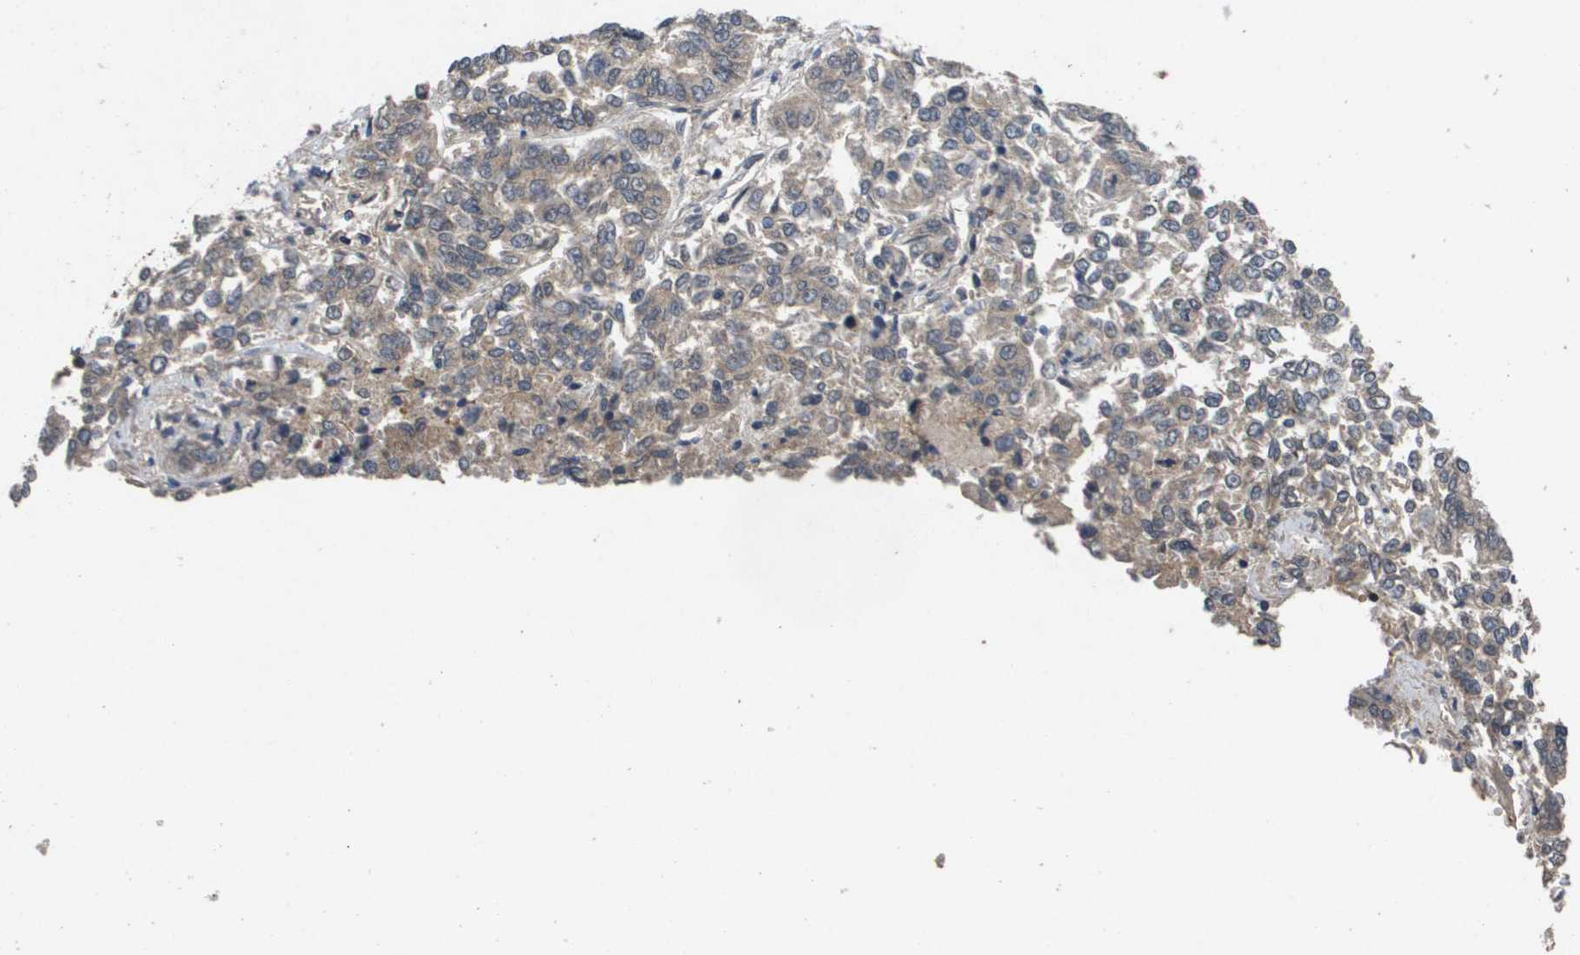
{"staining": {"intensity": "weak", "quantity": "25%-75%", "location": "cytoplasmic/membranous"}, "tissue": "lung cancer", "cell_type": "Tumor cells", "image_type": "cancer", "snomed": [{"axis": "morphology", "description": "Adenocarcinoma, NOS"}, {"axis": "topography", "description": "Lung"}], "caption": "The photomicrograph exhibits staining of adenocarcinoma (lung), revealing weak cytoplasmic/membranous protein staining (brown color) within tumor cells. (DAB IHC with brightfield microscopy, high magnification).", "gene": "PROC", "patient": {"sex": "male", "age": 84}}